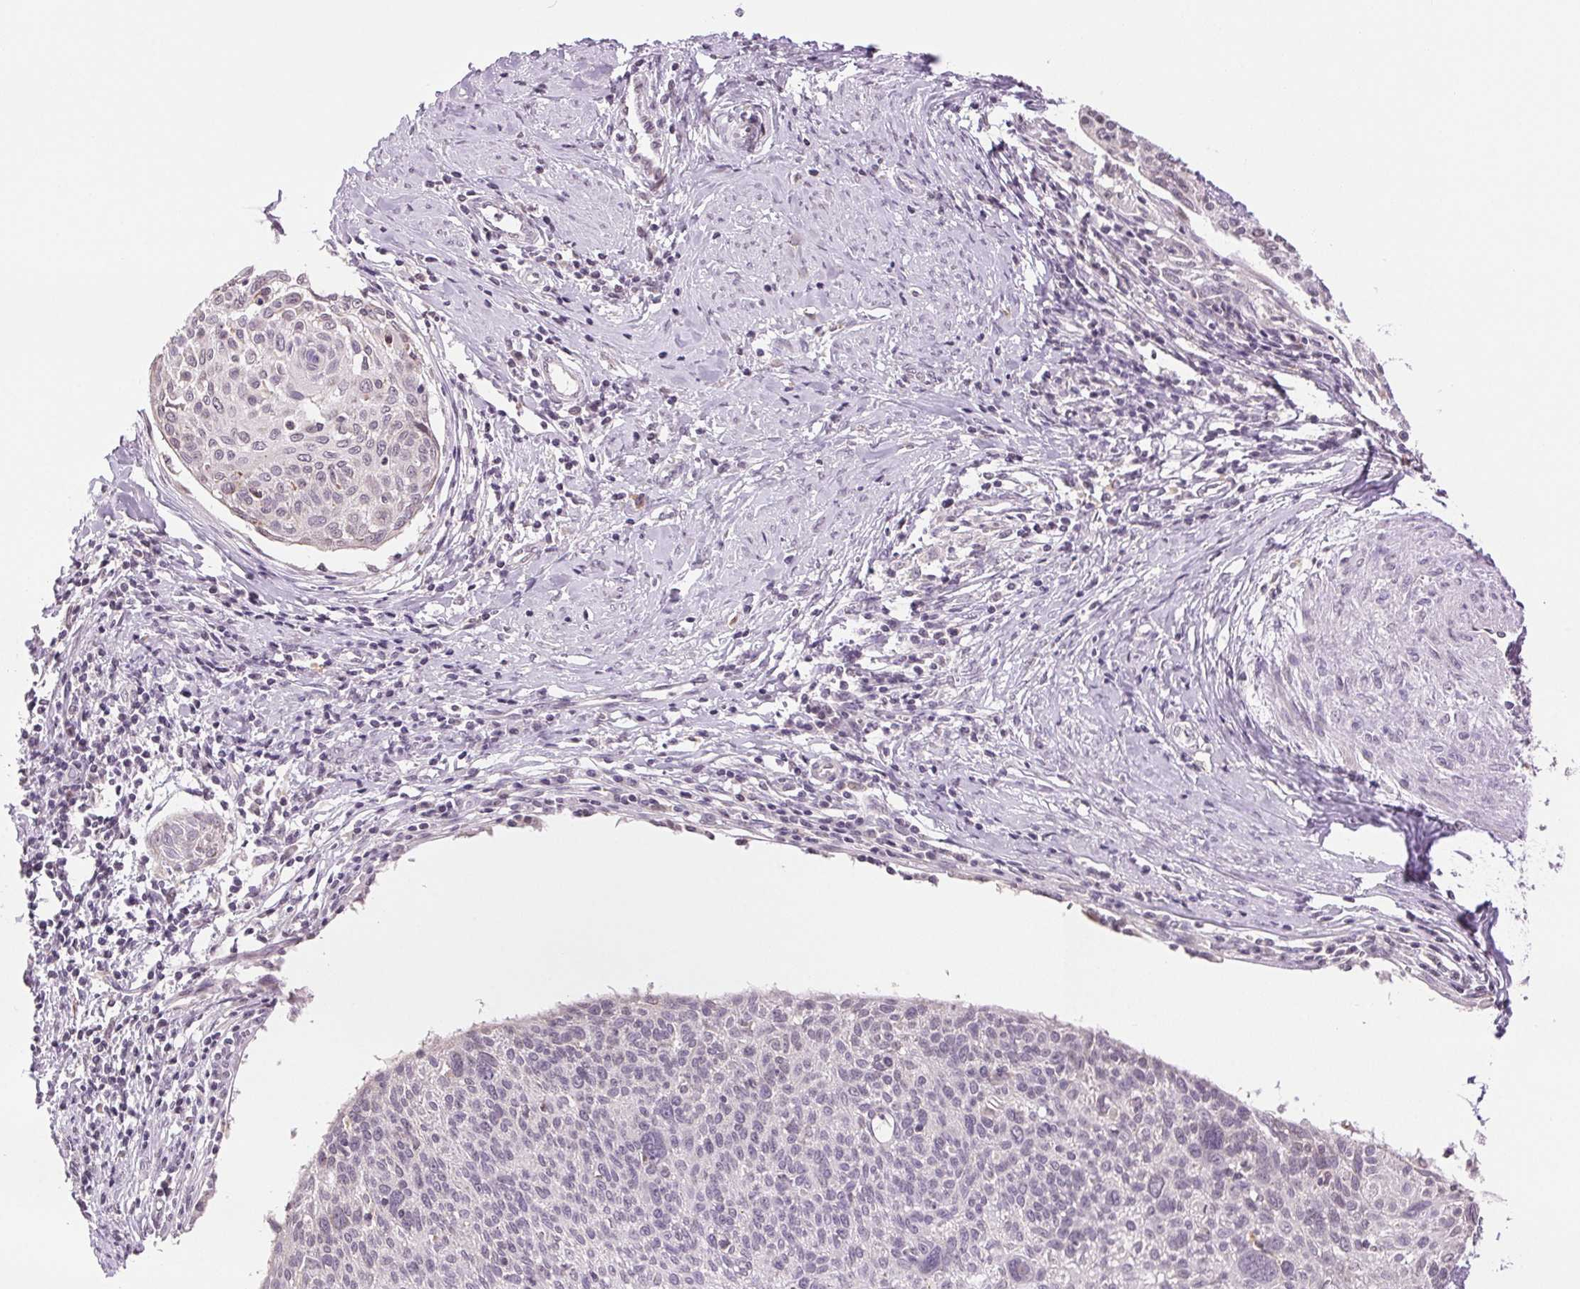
{"staining": {"intensity": "negative", "quantity": "none", "location": "none"}, "tissue": "cervical cancer", "cell_type": "Tumor cells", "image_type": "cancer", "snomed": [{"axis": "morphology", "description": "Squamous cell carcinoma, NOS"}, {"axis": "topography", "description": "Cervix"}], "caption": "IHC histopathology image of neoplastic tissue: human squamous cell carcinoma (cervical) stained with DAB (3,3'-diaminobenzidine) exhibits no significant protein positivity in tumor cells. (DAB immunohistochemistry (IHC), high magnification).", "gene": "TNNT3", "patient": {"sex": "female", "age": 49}}